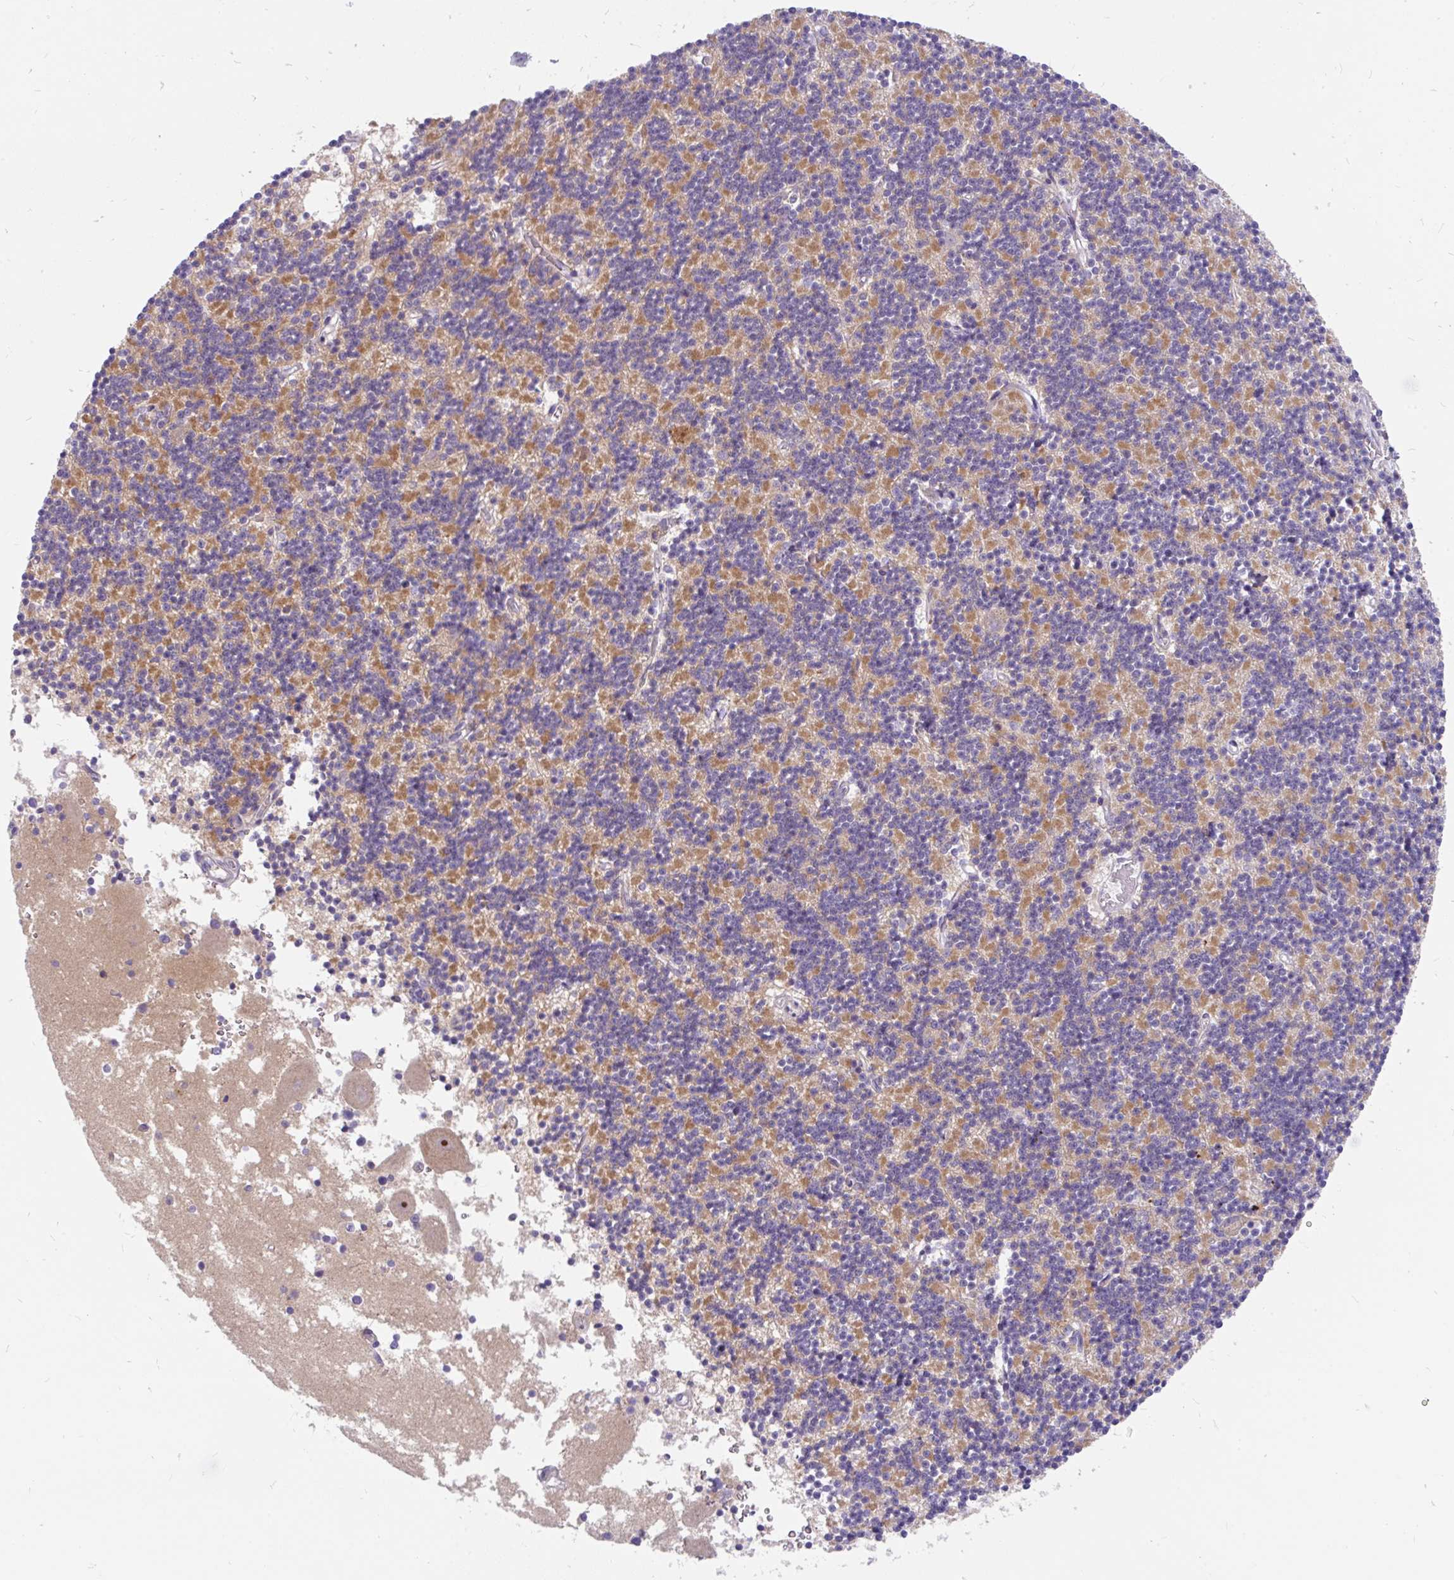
{"staining": {"intensity": "moderate", "quantity": "25%-75%", "location": "cytoplasmic/membranous"}, "tissue": "cerebellum", "cell_type": "Cells in granular layer", "image_type": "normal", "snomed": [{"axis": "morphology", "description": "Normal tissue, NOS"}, {"axis": "topography", "description": "Cerebellum"}], "caption": "Immunohistochemical staining of unremarkable cerebellum displays 25%-75% levels of moderate cytoplasmic/membranous protein staining in about 25%-75% of cells in granular layer. Using DAB (brown) and hematoxylin (blue) stains, captured at high magnification using brightfield microscopy.", "gene": "LRRC26", "patient": {"sex": "male", "age": 54}}